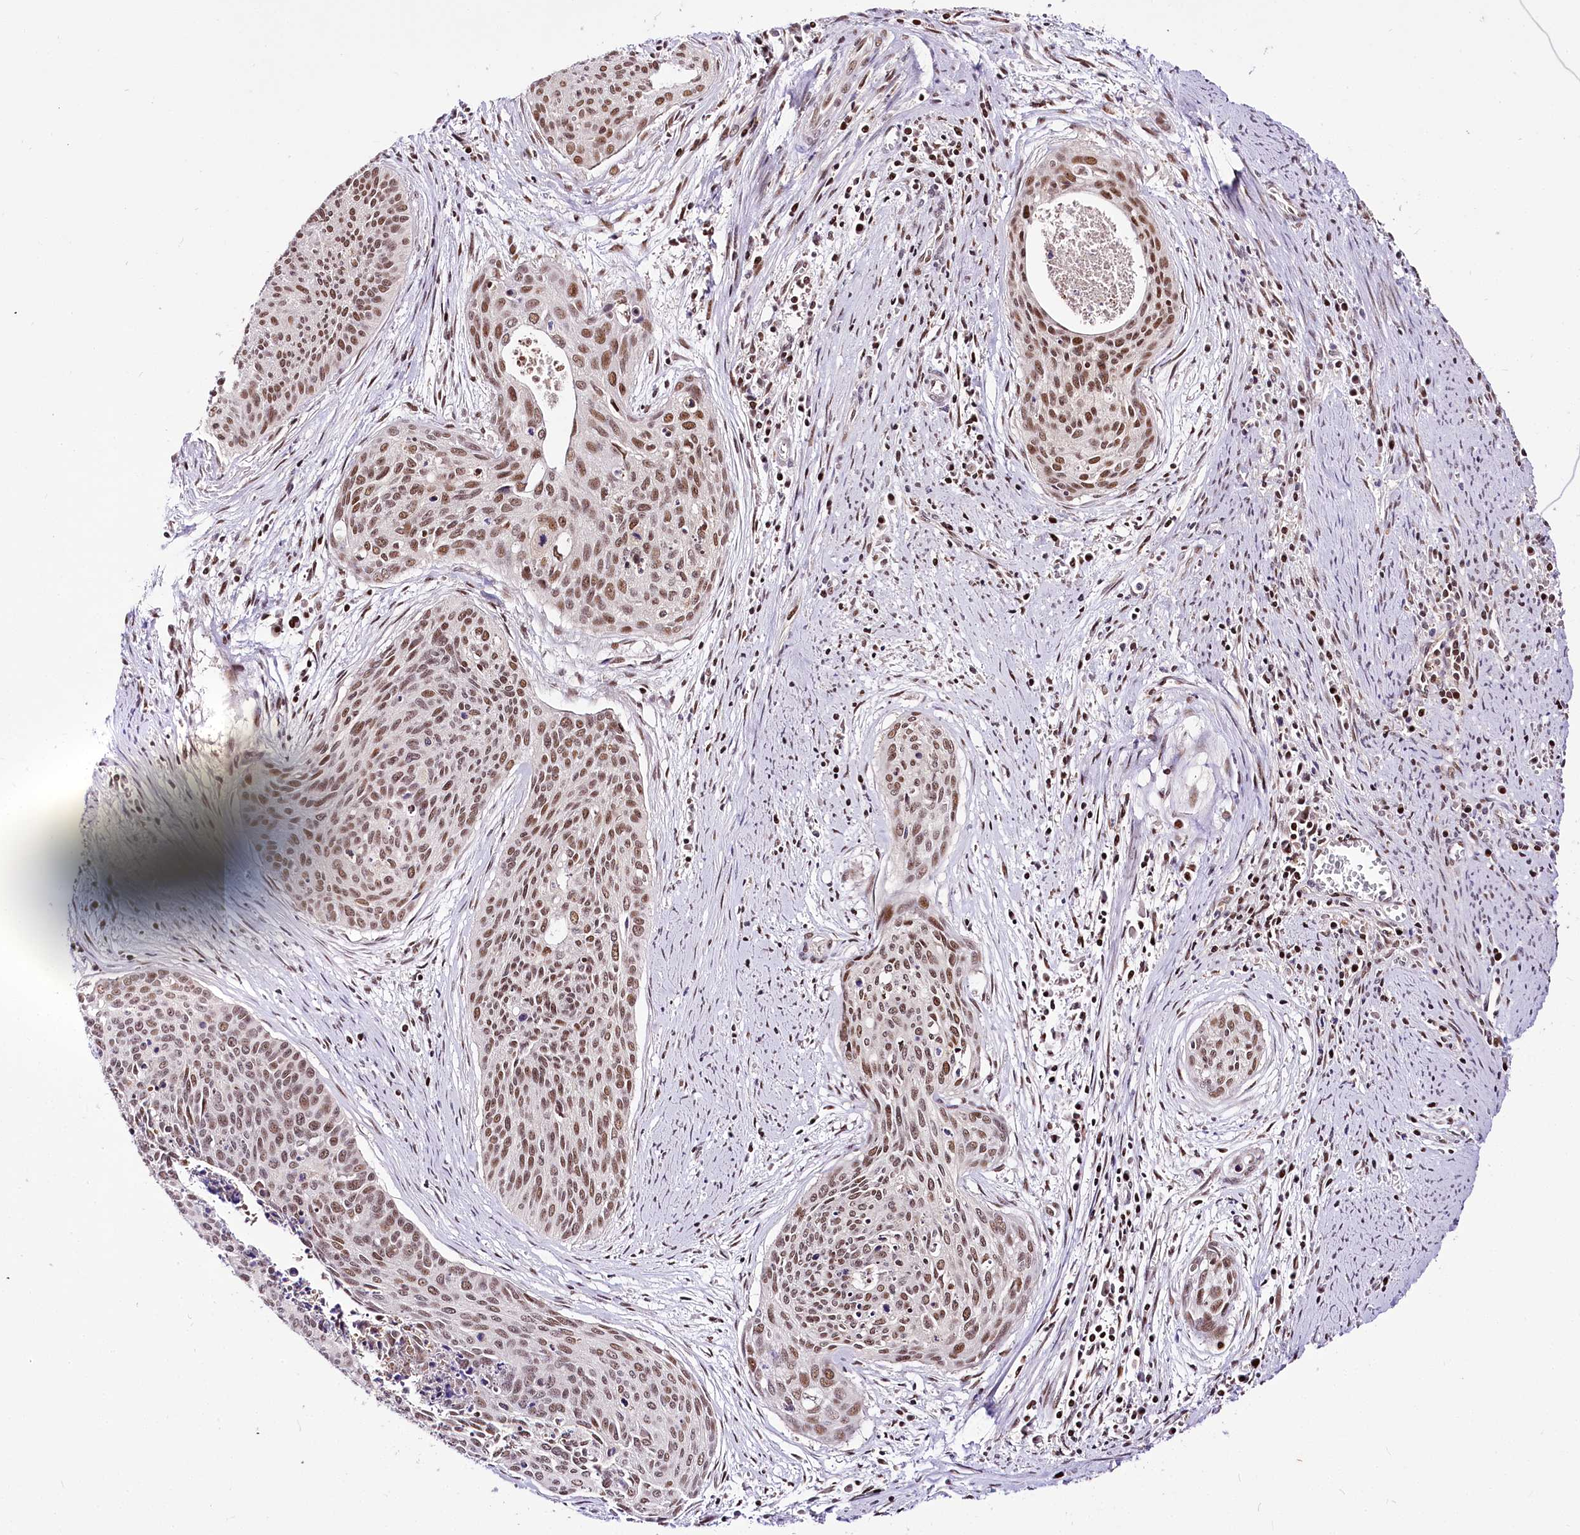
{"staining": {"intensity": "moderate", "quantity": ">75%", "location": "nuclear"}, "tissue": "cervical cancer", "cell_type": "Tumor cells", "image_type": "cancer", "snomed": [{"axis": "morphology", "description": "Squamous cell carcinoma, NOS"}, {"axis": "topography", "description": "Cervix"}], "caption": "A medium amount of moderate nuclear expression is seen in approximately >75% of tumor cells in cervical cancer (squamous cell carcinoma) tissue.", "gene": "POLA2", "patient": {"sex": "female", "age": 55}}